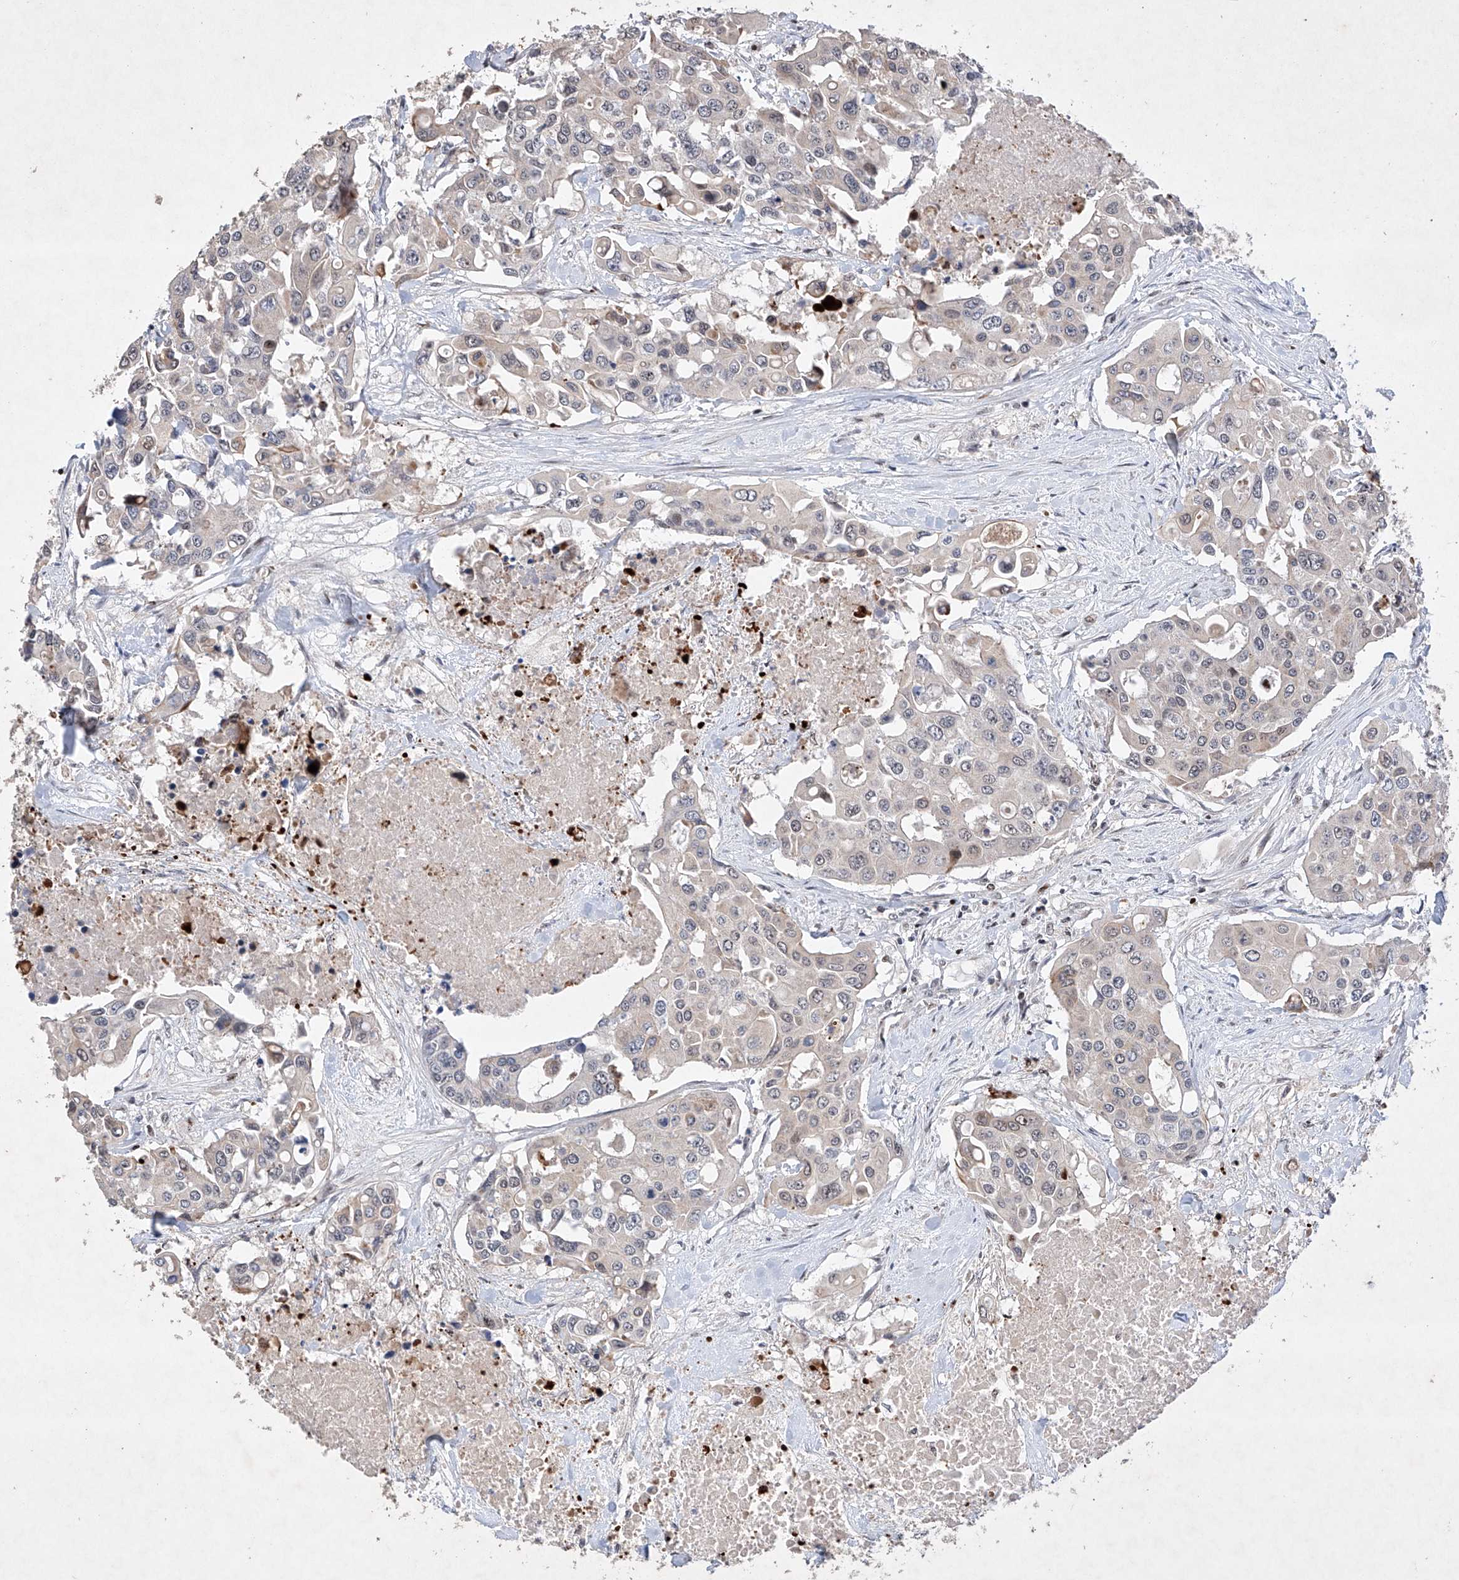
{"staining": {"intensity": "negative", "quantity": "none", "location": "none"}, "tissue": "colorectal cancer", "cell_type": "Tumor cells", "image_type": "cancer", "snomed": [{"axis": "morphology", "description": "Adenocarcinoma, NOS"}, {"axis": "topography", "description": "Colon"}], "caption": "IHC photomicrograph of colorectal cancer stained for a protein (brown), which exhibits no expression in tumor cells. (DAB IHC, high magnification).", "gene": "AFG1L", "patient": {"sex": "male", "age": 77}}